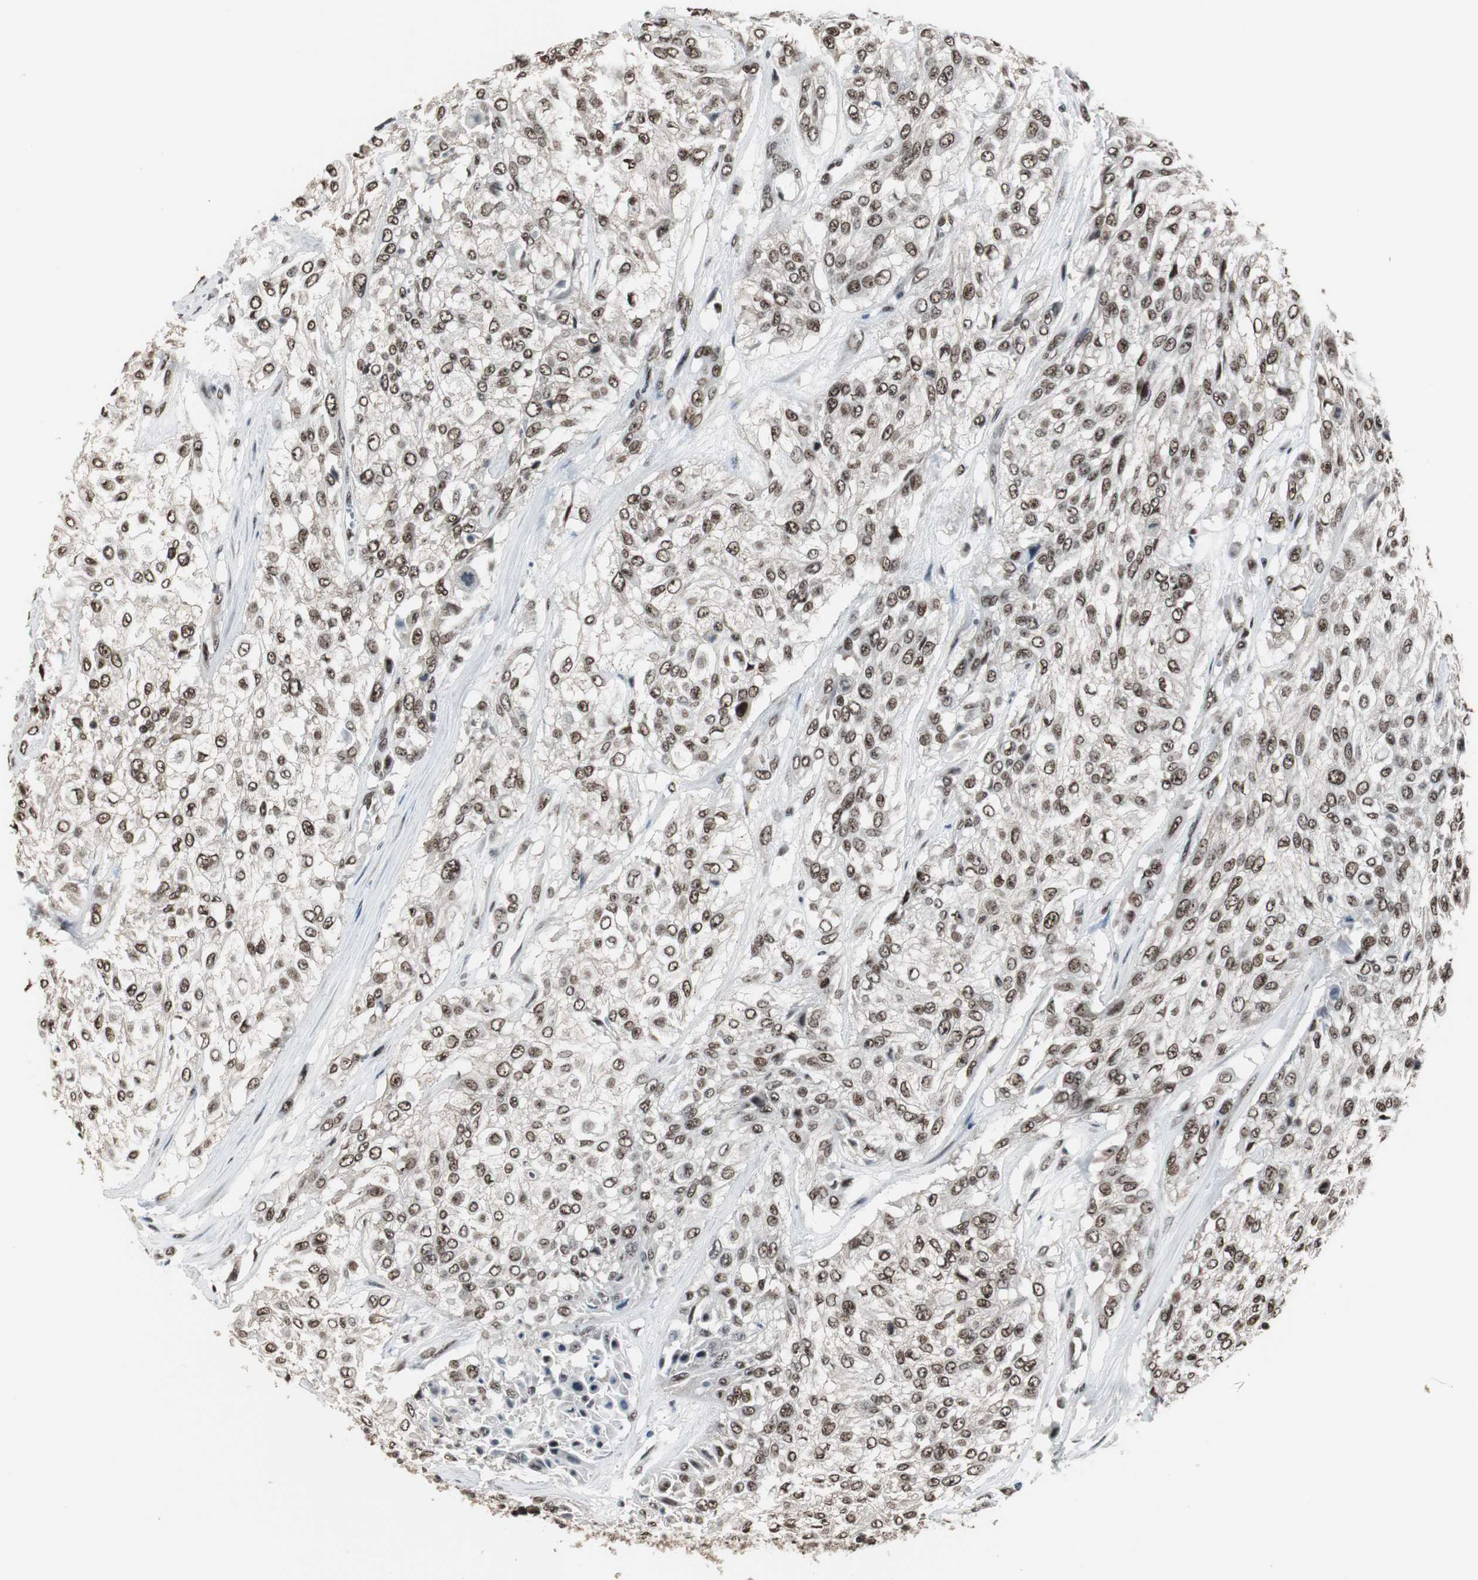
{"staining": {"intensity": "strong", "quantity": ">75%", "location": "nuclear"}, "tissue": "urothelial cancer", "cell_type": "Tumor cells", "image_type": "cancer", "snomed": [{"axis": "morphology", "description": "Urothelial carcinoma, High grade"}, {"axis": "topography", "description": "Urinary bladder"}], "caption": "Urothelial cancer stained for a protein shows strong nuclear positivity in tumor cells.", "gene": "CDK9", "patient": {"sex": "male", "age": 57}}